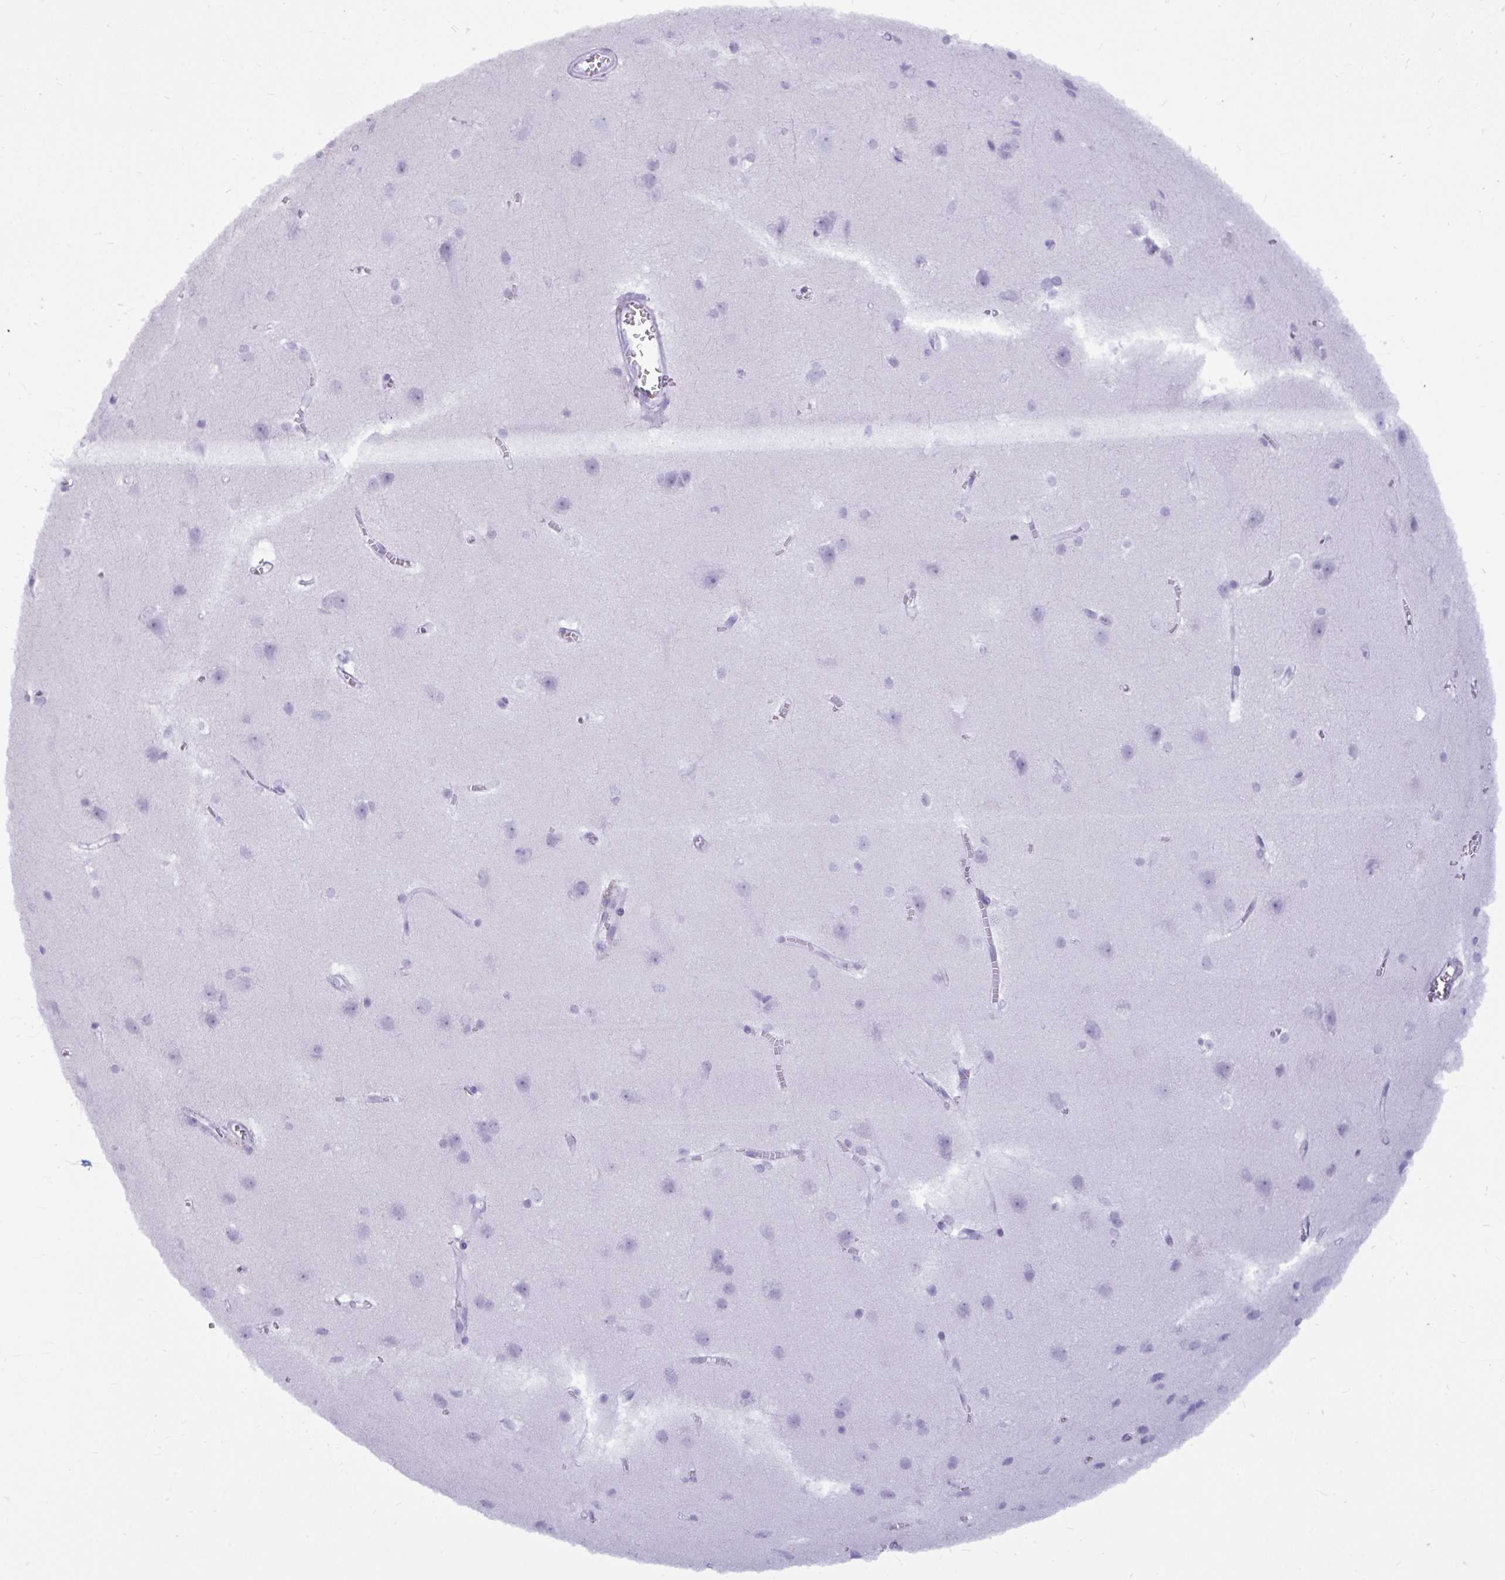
{"staining": {"intensity": "negative", "quantity": "none", "location": "none"}, "tissue": "cerebral cortex", "cell_type": "Endothelial cells", "image_type": "normal", "snomed": [{"axis": "morphology", "description": "Normal tissue, NOS"}, {"axis": "topography", "description": "Cerebral cortex"}], "caption": "The histopathology image demonstrates no staining of endothelial cells in unremarkable cerebral cortex. The staining was performed using DAB to visualize the protein expression in brown, while the nuclei were stained in blue with hematoxylin (Magnification: 20x).", "gene": "ANKRD60", "patient": {"sex": "male", "age": 37}}